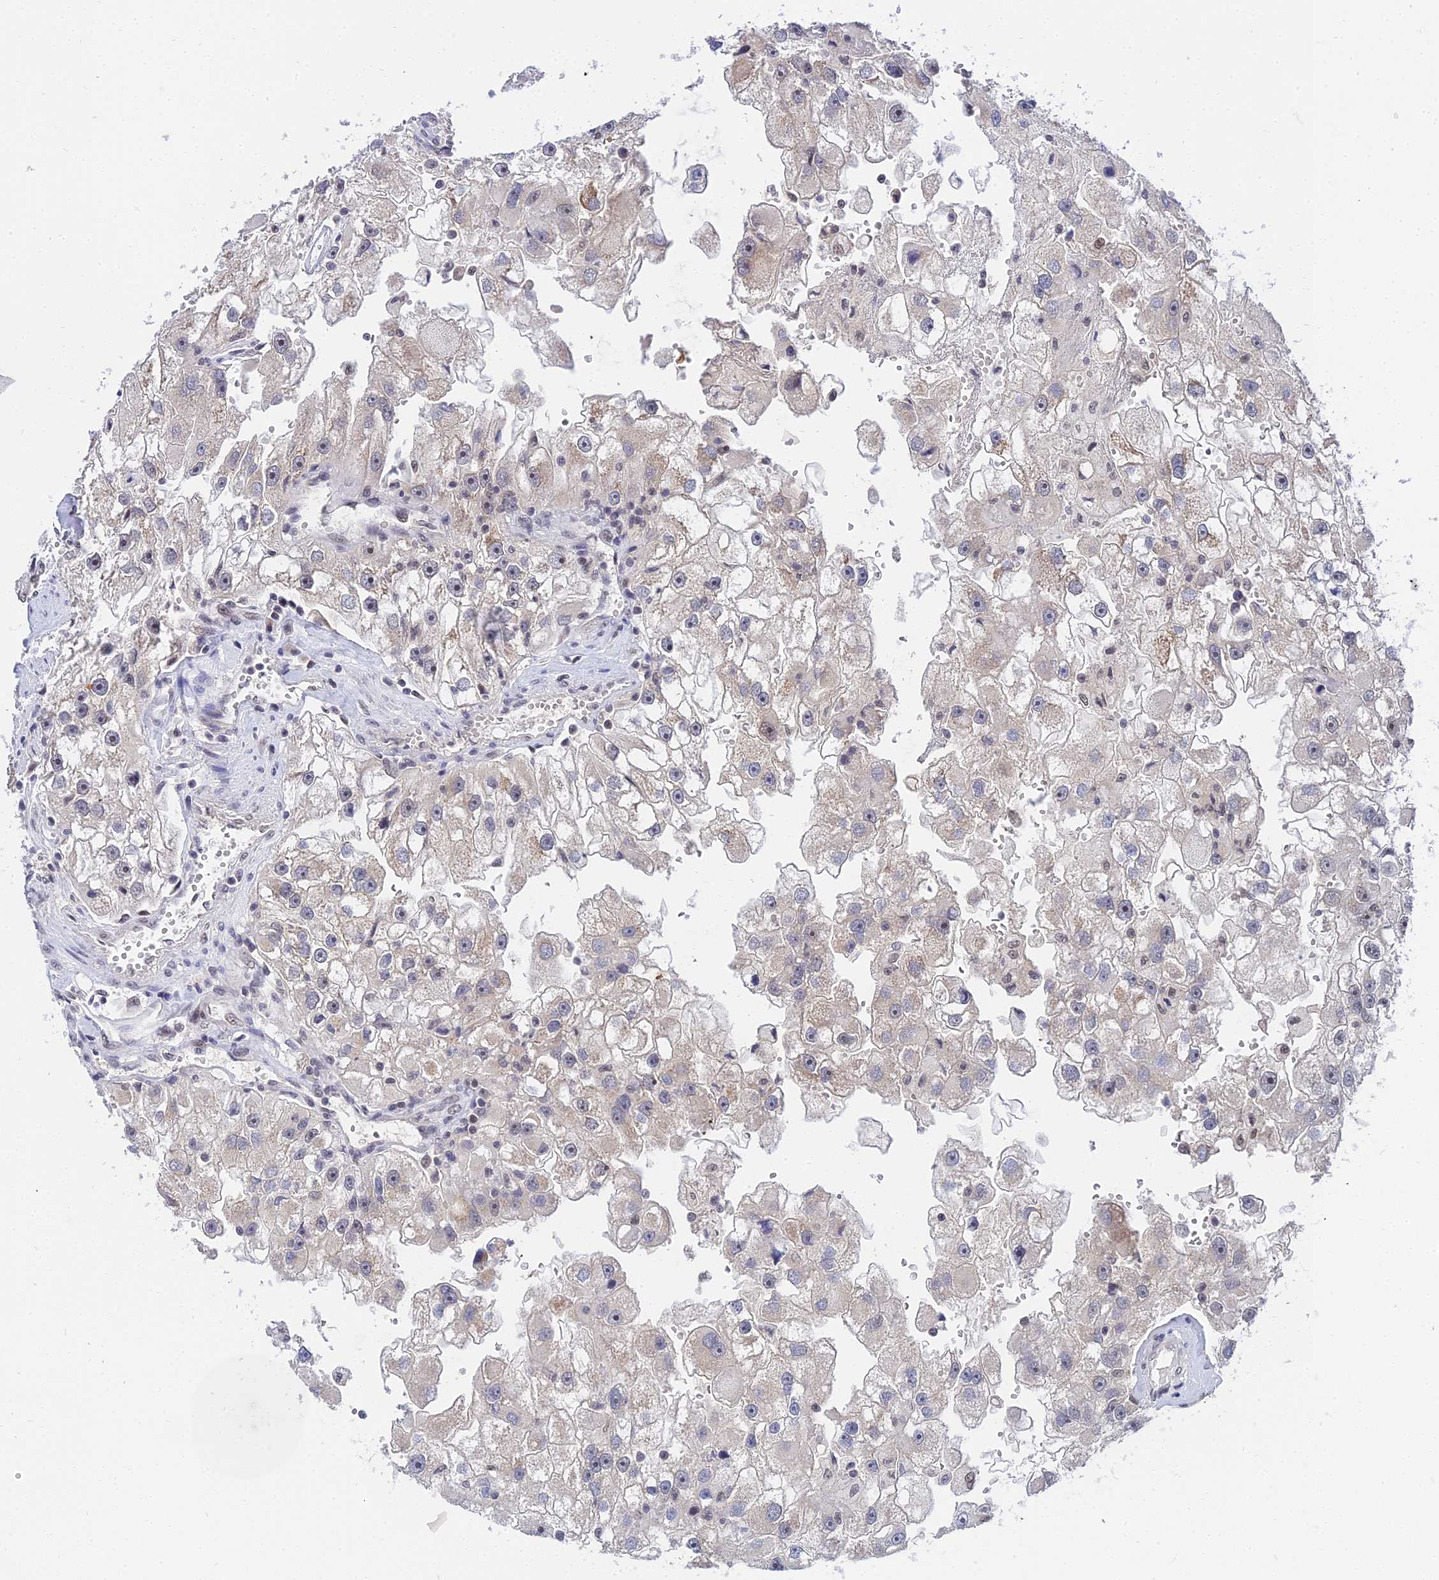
{"staining": {"intensity": "moderate", "quantity": "<25%", "location": "cytoplasmic/membranous,nuclear"}, "tissue": "renal cancer", "cell_type": "Tumor cells", "image_type": "cancer", "snomed": [{"axis": "morphology", "description": "Adenocarcinoma, NOS"}, {"axis": "topography", "description": "Kidney"}], "caption": "Approximately <25% of tumor cells in renal adenocarcinoma display moderate cytoplasmic/membranous and nuclear protein expression as visualized by brown immunohistochemical staining.", "gene": "EXOSC3", "patient": {"sex": "male", "age": 63}}